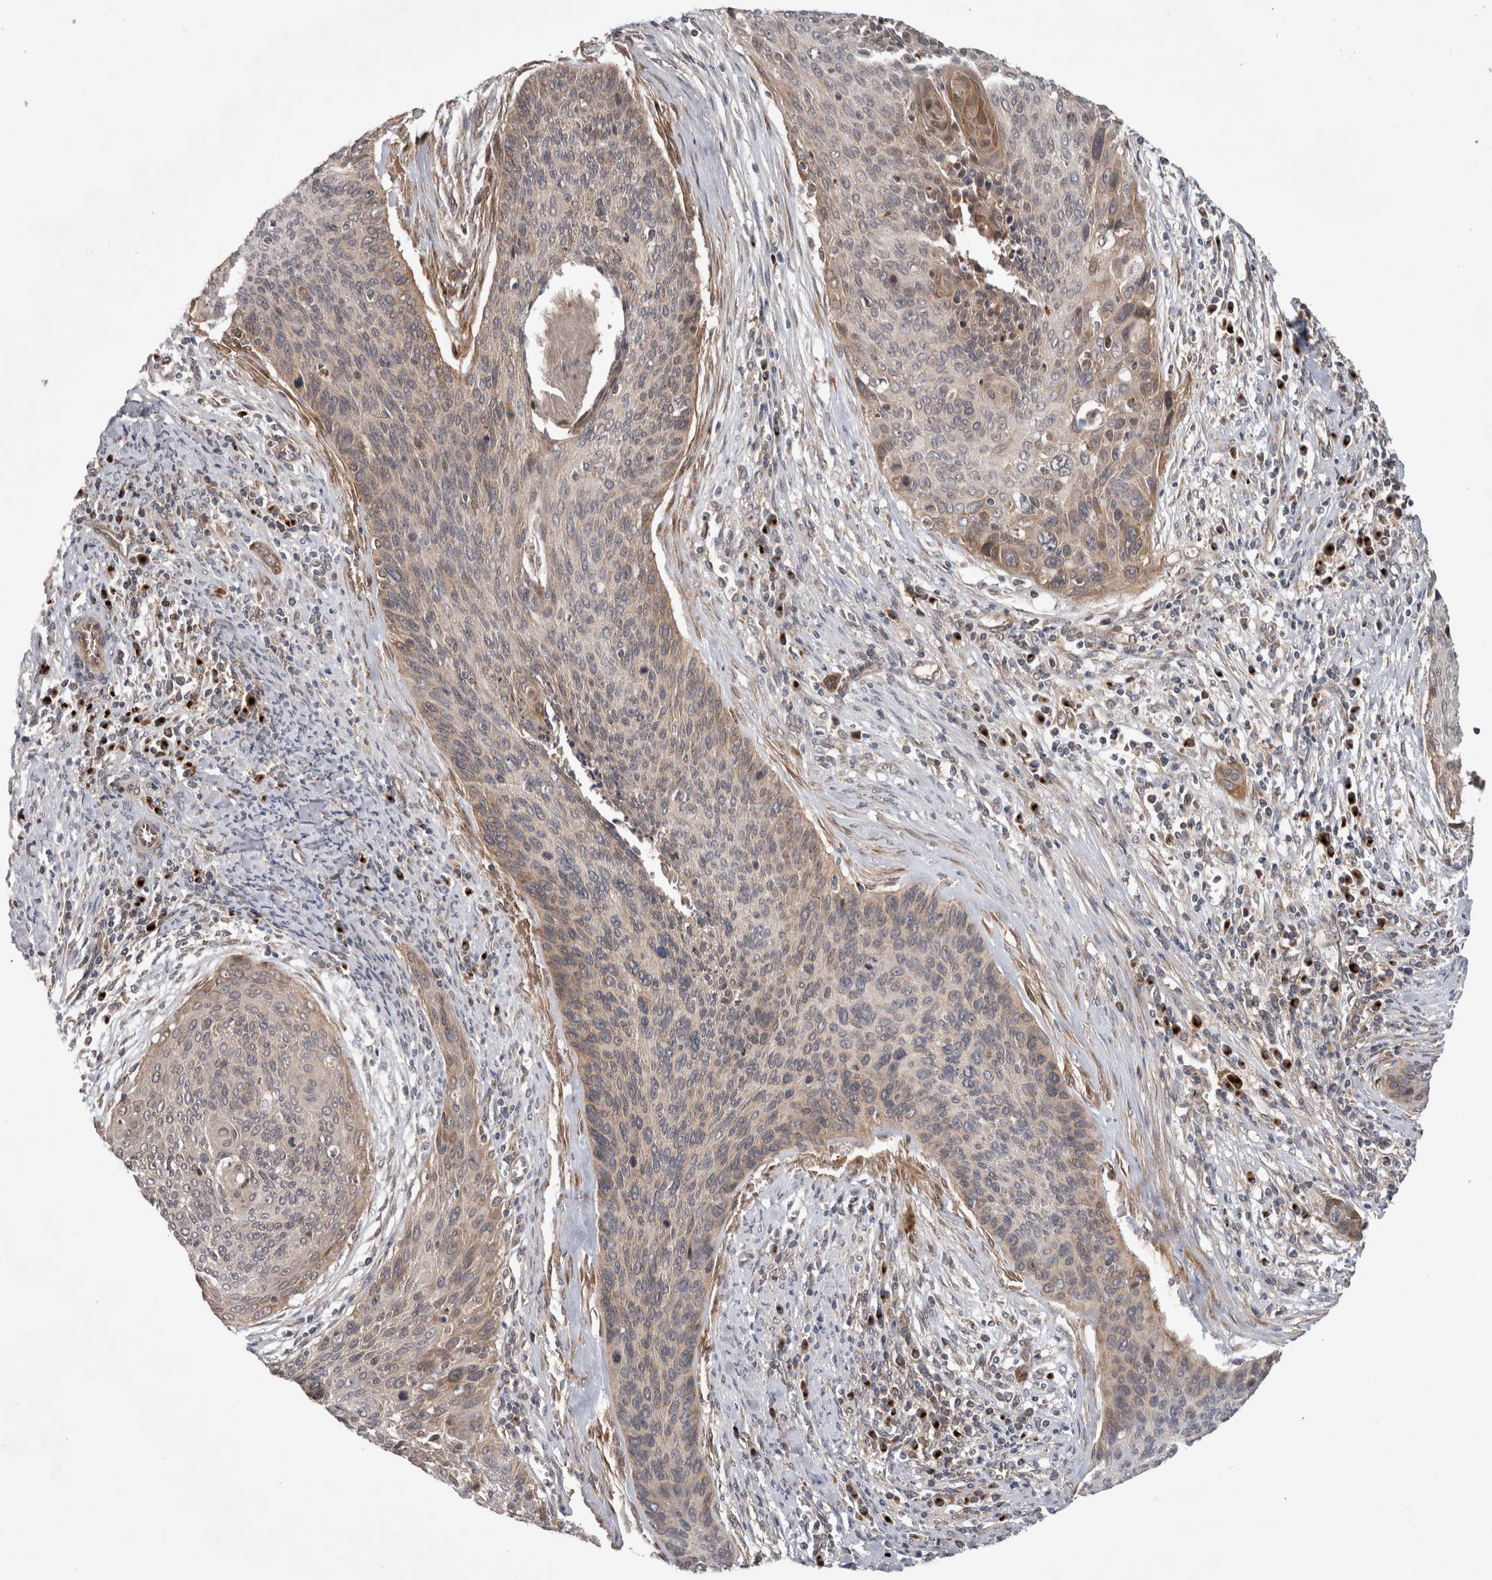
{"staining": {"intensity": "moderate", "quantity": ">75%", "location": "cytoplasmic/membranous"}, "tissue": "cervical cancer", "cell_type": "Tumor cells", "image_type": "cancer", "snomed": [{"axis": "morphology", "description": "Squamous cell carcinoma, NOS"}, {"axis": "topography", "description": "Cervix"}], "caption": "Protein staining of squamous cell carcinoma (cervical) tissue shows moderate cytoplasmic/membranous staining in about >75% of tumor cells. (DAB IHC, brown staining for protein, blue staining for nuclei).", "gene": "TRIM5", "patient": {"sex": "female", "age": 55}}